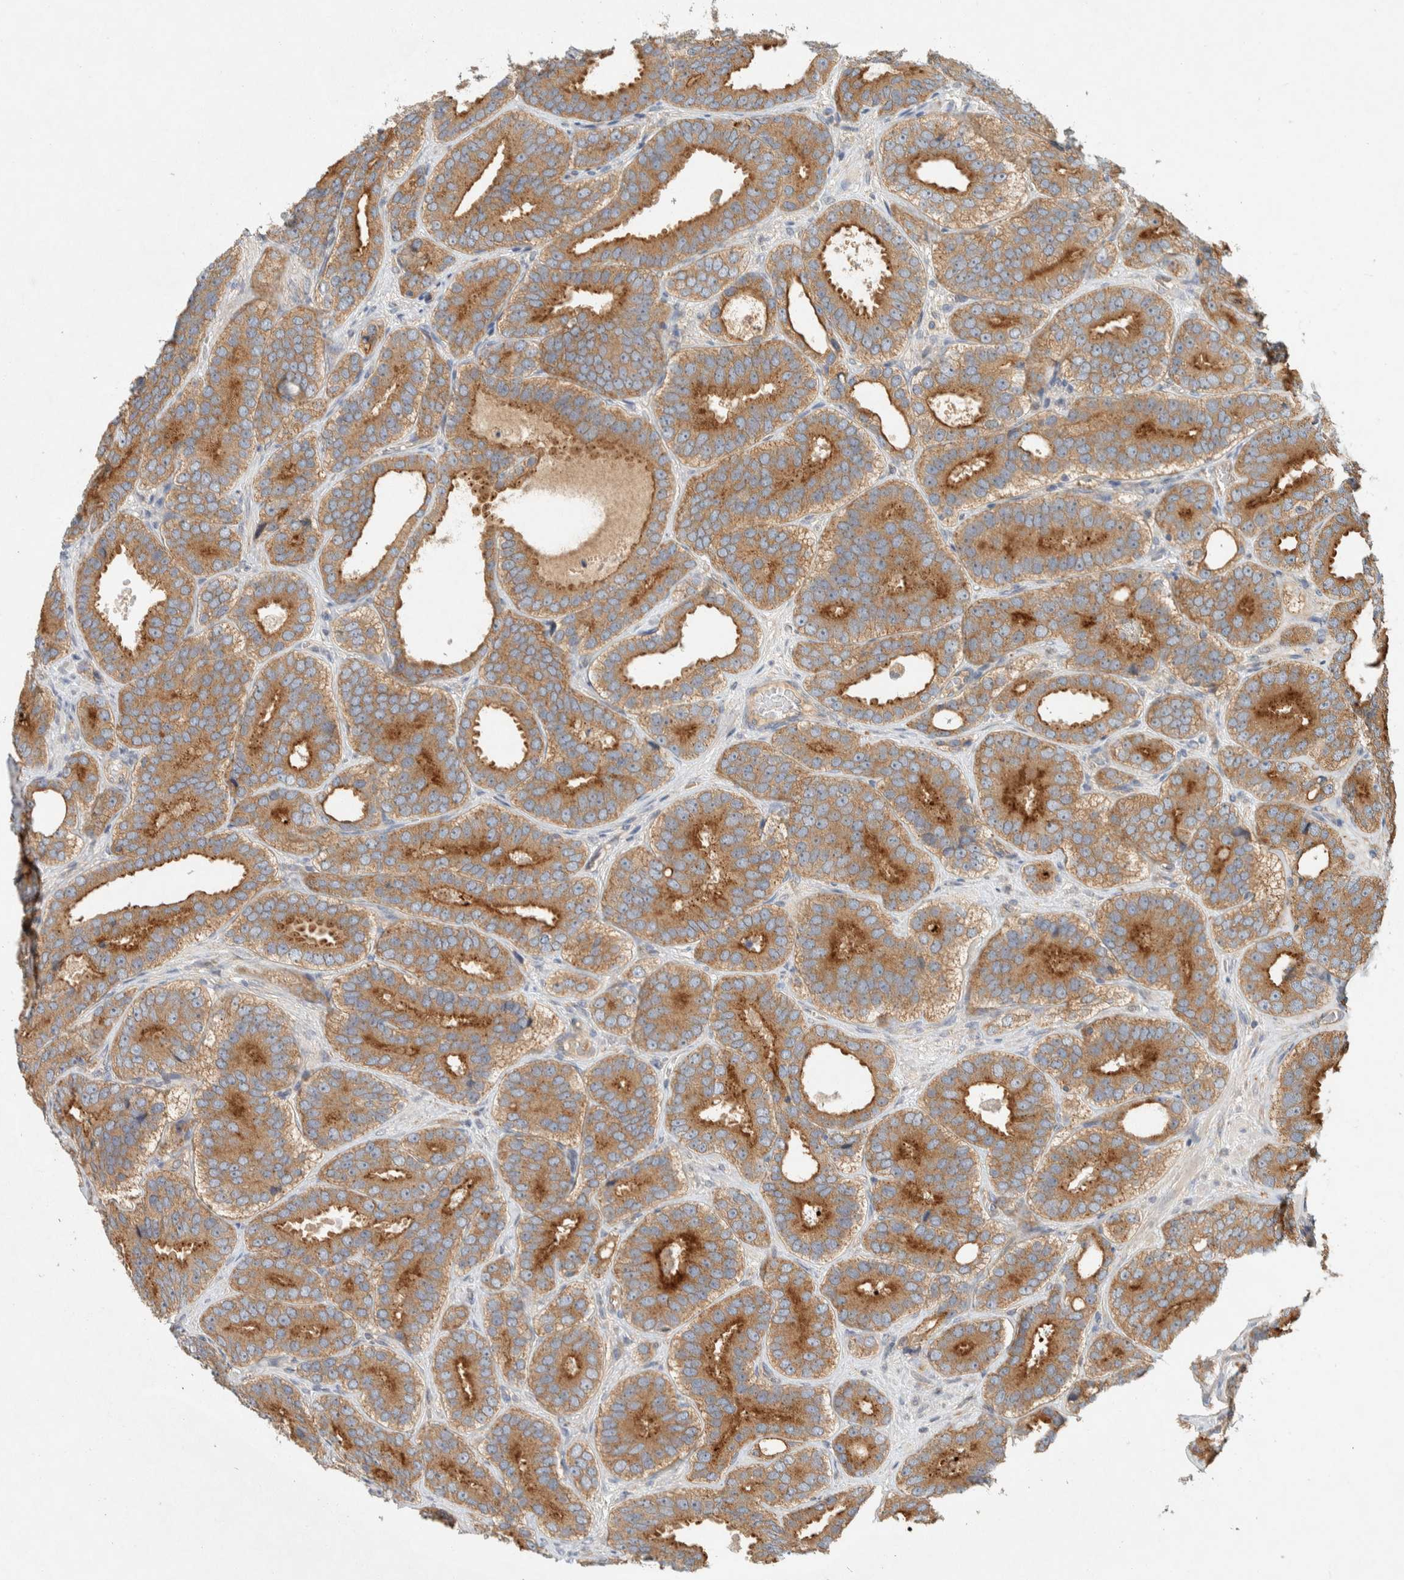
{"staining": {"intensity": "moderate", "quantity": ">75%", "location": "cytoplasmic/membranous"}, "tissue": "prostate cancer", "cell_type": "Tumor cells", "image_type": "cancer", "snomed": [{"axis": "morphology", "description": "Adenocarcinoma, High grade"}, {"axis": "topography", "description": "Prostate"}], "caption": "This histopathology image displays high-grade adenocarcinoma (prostate) stained with immunohistochemistry to label a protein in brown. The cytoplasmic/membranous of tumor cells show moderate positivity for the protein. Nuclei are counter-stained blue.", "gene": "PXK", "patient": {"sex": "male", "age": 56}}